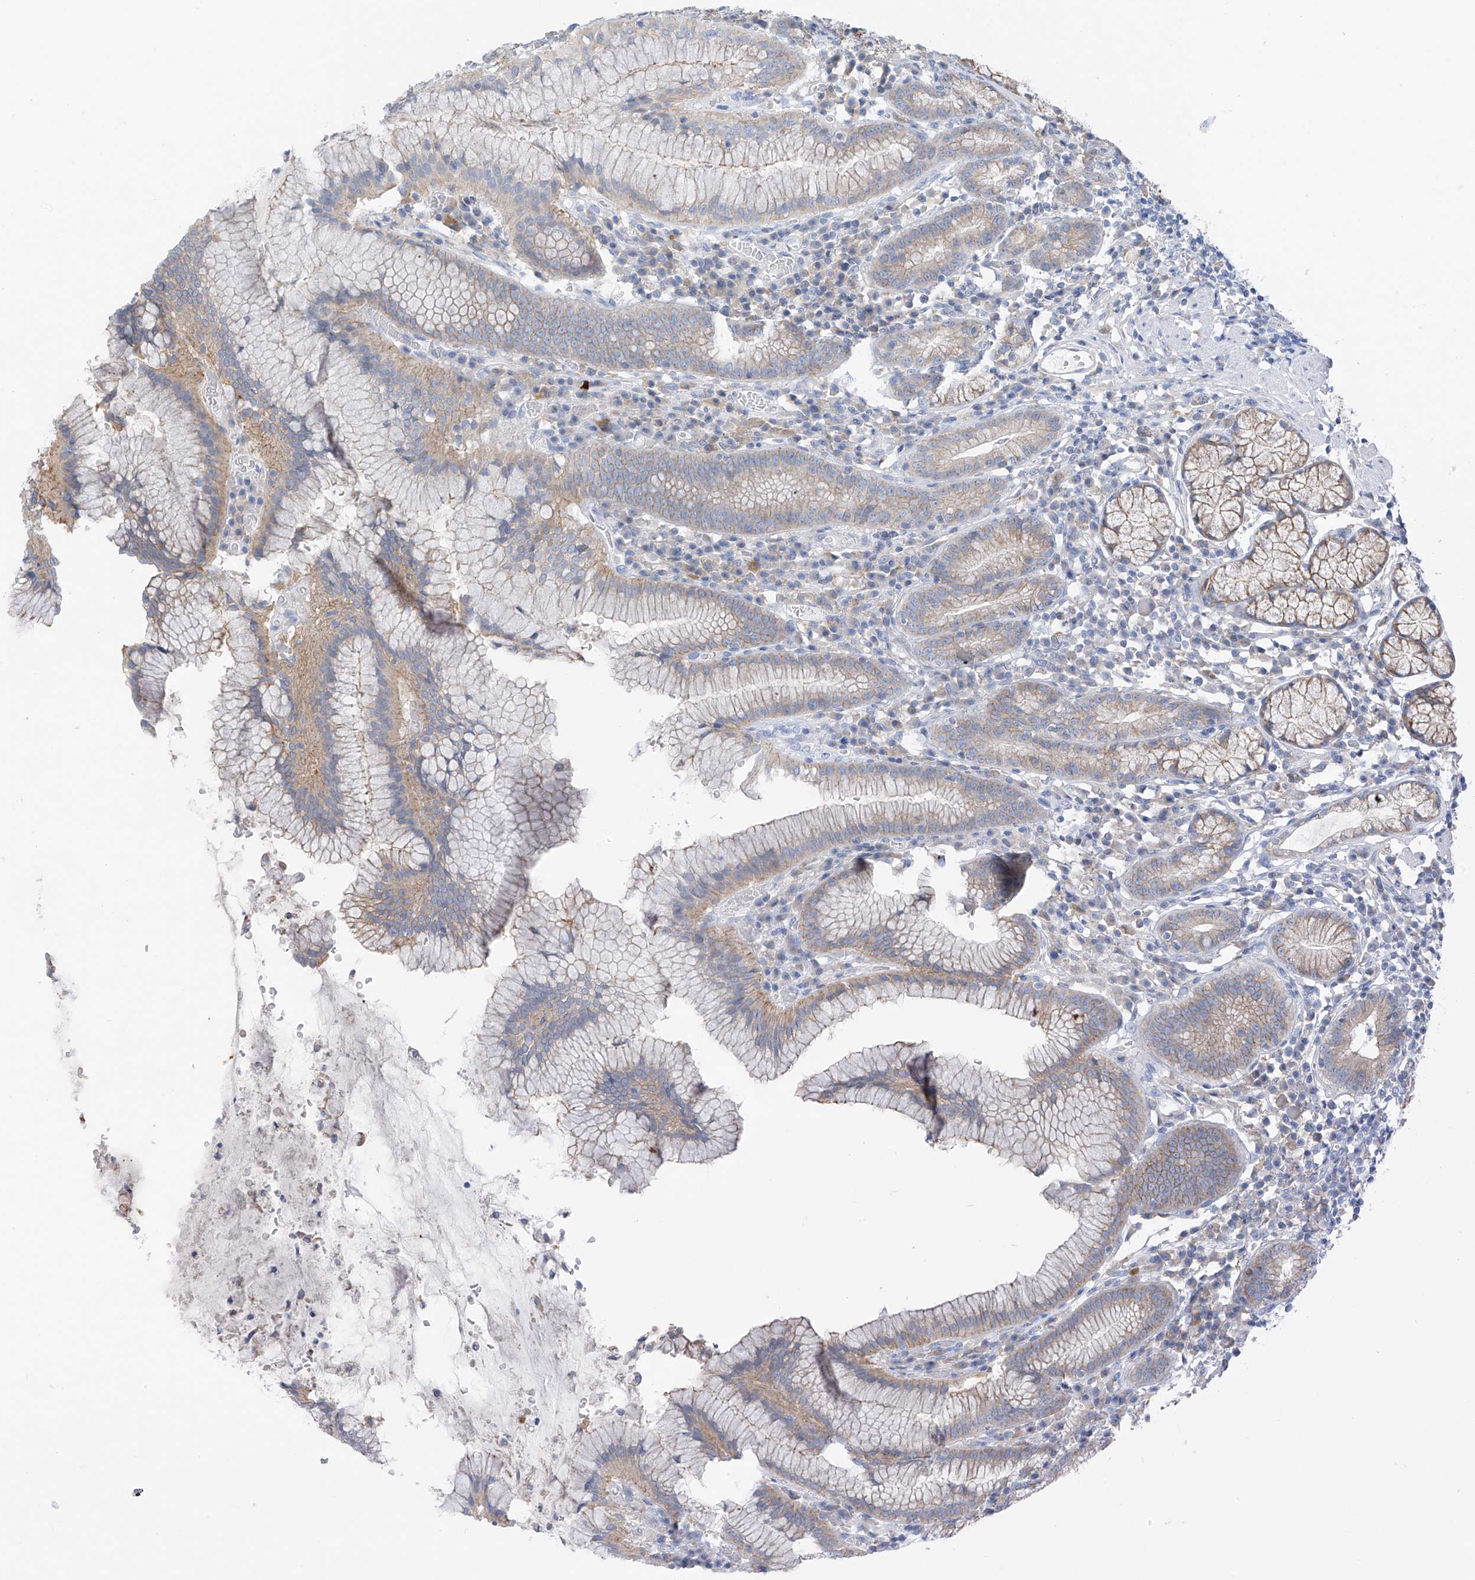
{"staining": {"intensity": "moderate", "quantity": "25%-75%", "location": "cytoplasmic/membranous"}, "tissue": "stomach", "cell_type": "Glandular cells", "image_type": "normal", "snomed": [{"axis": "morphology", "description": "Normal tissue, NOS"}, {"axis": "topography", "description": "Stomach"}], "caption": "IHC staining of unremarkable stomach, which reveals medium levels of moderate cytoplasmic/membranous positivity in approximately 25%-75% of glandular cells indicating moderate cytoplasmic/membranous protein expression. The staining was performed using DAB (3,3'-diaminobenzidine) (brown) for protein detection and nuclei were counterstained in hematoxylin (blue).", "gene": "POMGNT2", "patient": {"sex": "male", "age": 55}}